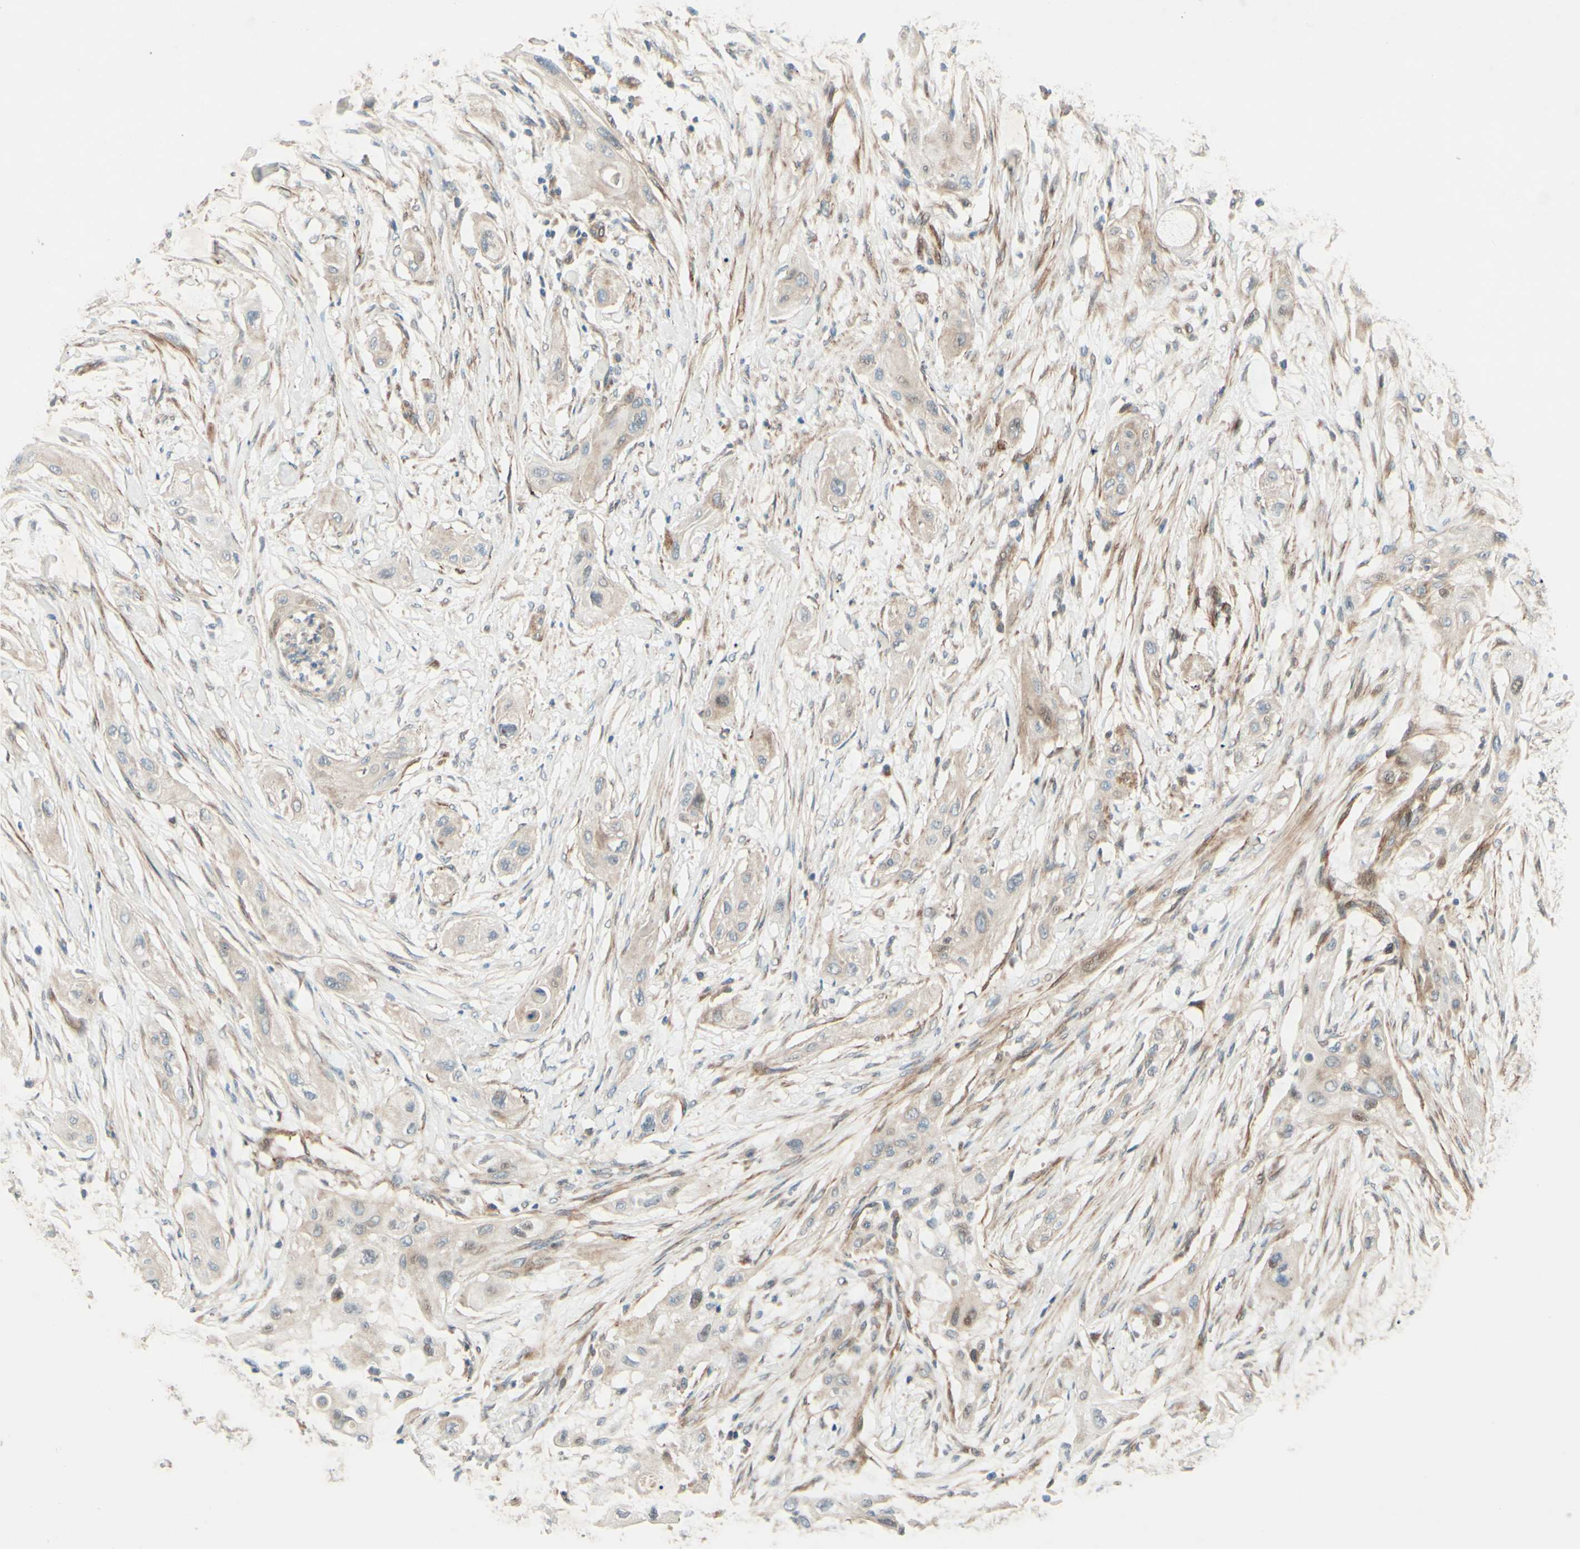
{"staining": {"intensity": "weak", "quantity": ">75%", "location": "cytoplasmic/membranous"}, "tissue": "lung cancer", "cell_type": "Tumor cells", "image_type": "cancer", "snomed": [{"axis": "morphology", "description": "Squamous cell carcinoma, NOS"}, {"axis": "topography", "description": "Lung"}], "caption": "Lung cancer was stained to show a protein in brown. There is low levels of weak cytoplasmic/membranous expression in approximately >75% of tumor cells. Immunohistochemistry stains the protein of interest in brown and the nuclei are stained blue.", "gene": "ADAM17", "patient": {"sex": "female", "age": 47}}